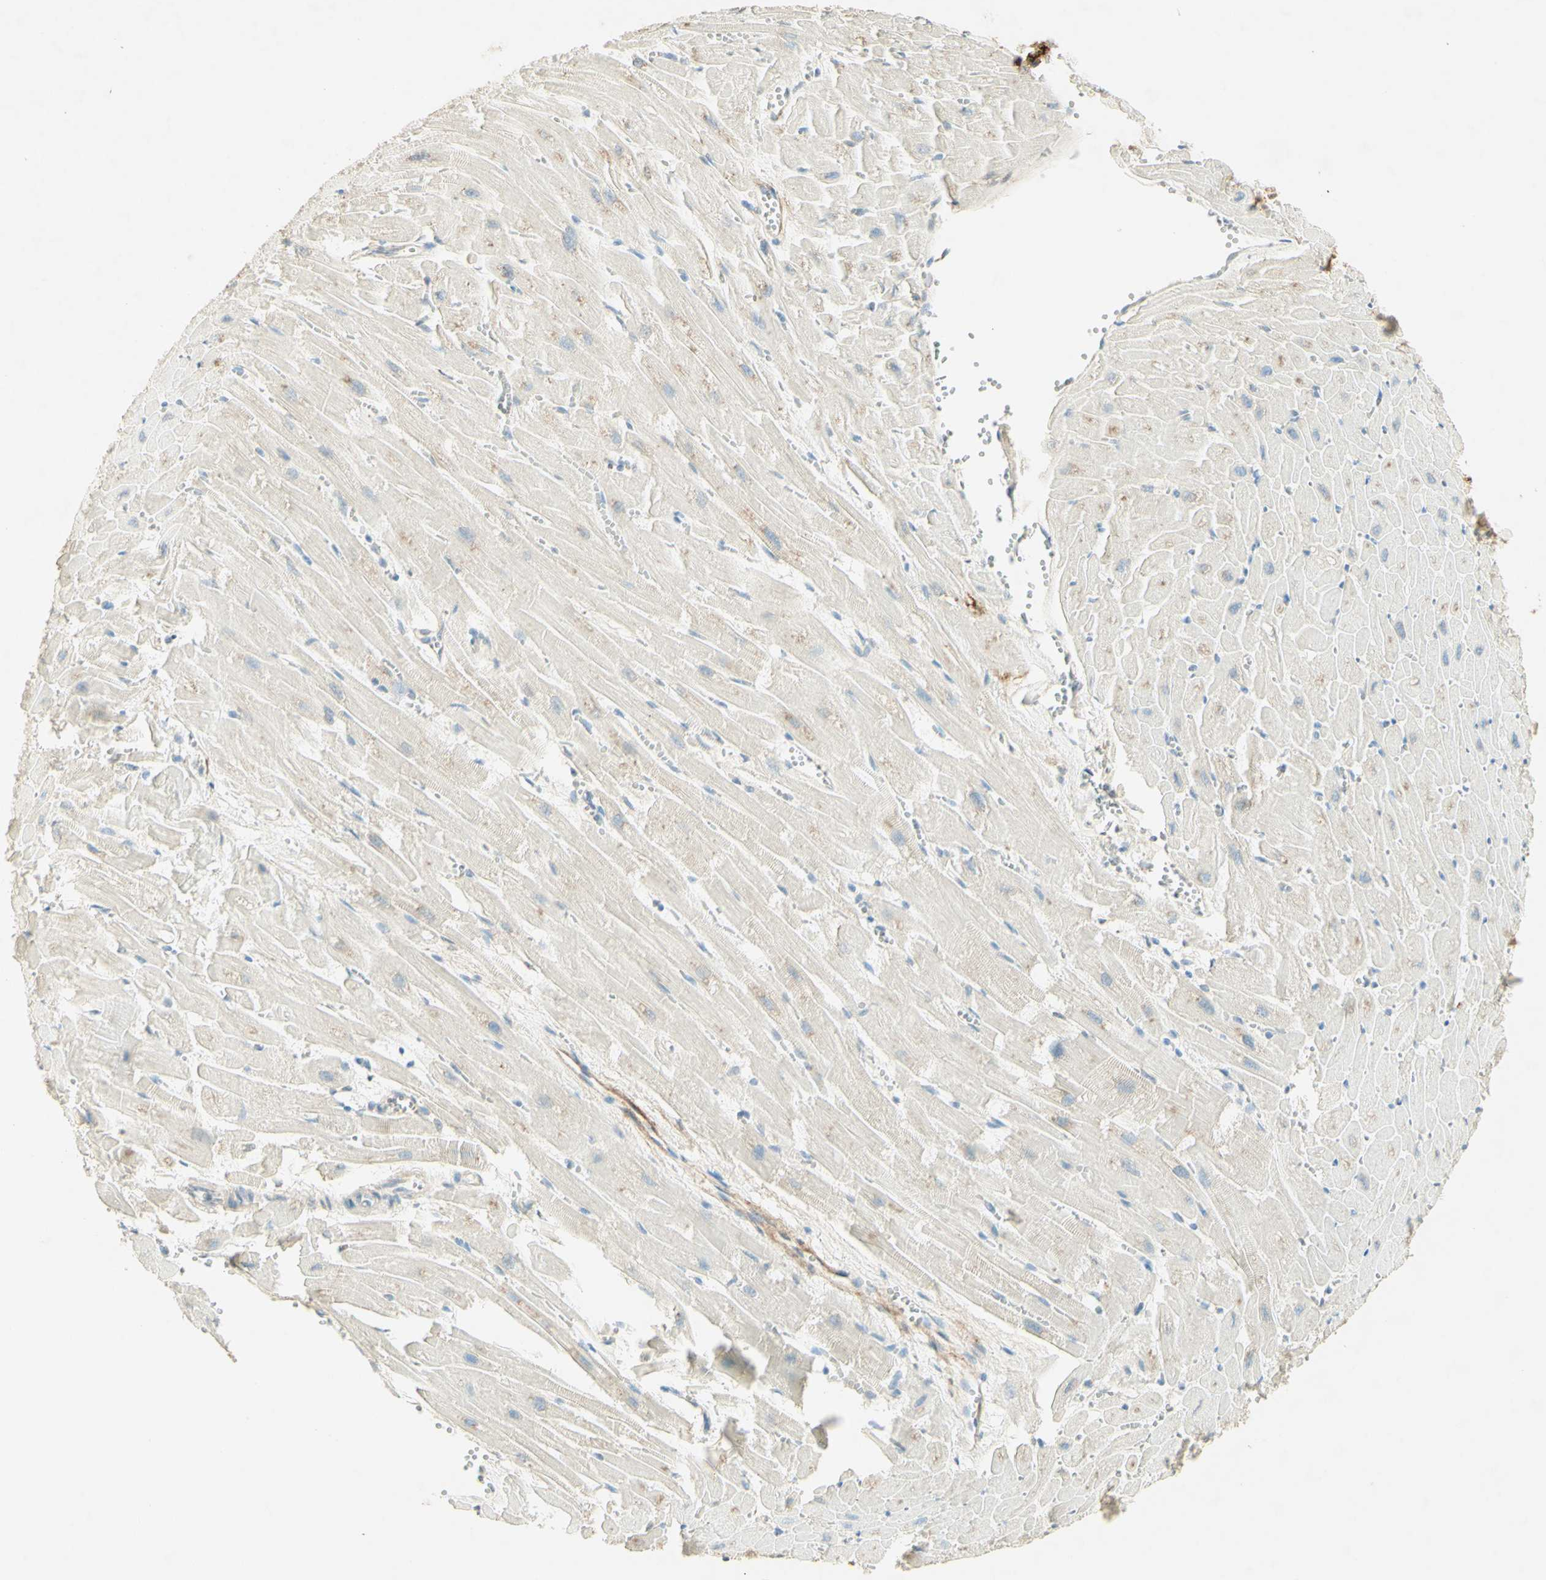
{"staining": {"intensity": "negative", "quantity": "none", "location": "none"}, "tissue": "heart muscle", "cell_type": "Cardiomyocytes", "image_type": "normal", "snomed": [{"axis": "morphology", "description": "Normal tissue, NOS"}, {"axis": "topography", "description": "Heart"}], "caption": "There is no significant positivity in cardiomyocytes of heart muscle. (DAB (3,3'-diaminobenzidine) immunohistochemistry (IHC) with hematoxylin counter stain).", "gene": "TNN", "patient": {"sex": "female", "age": 19}}